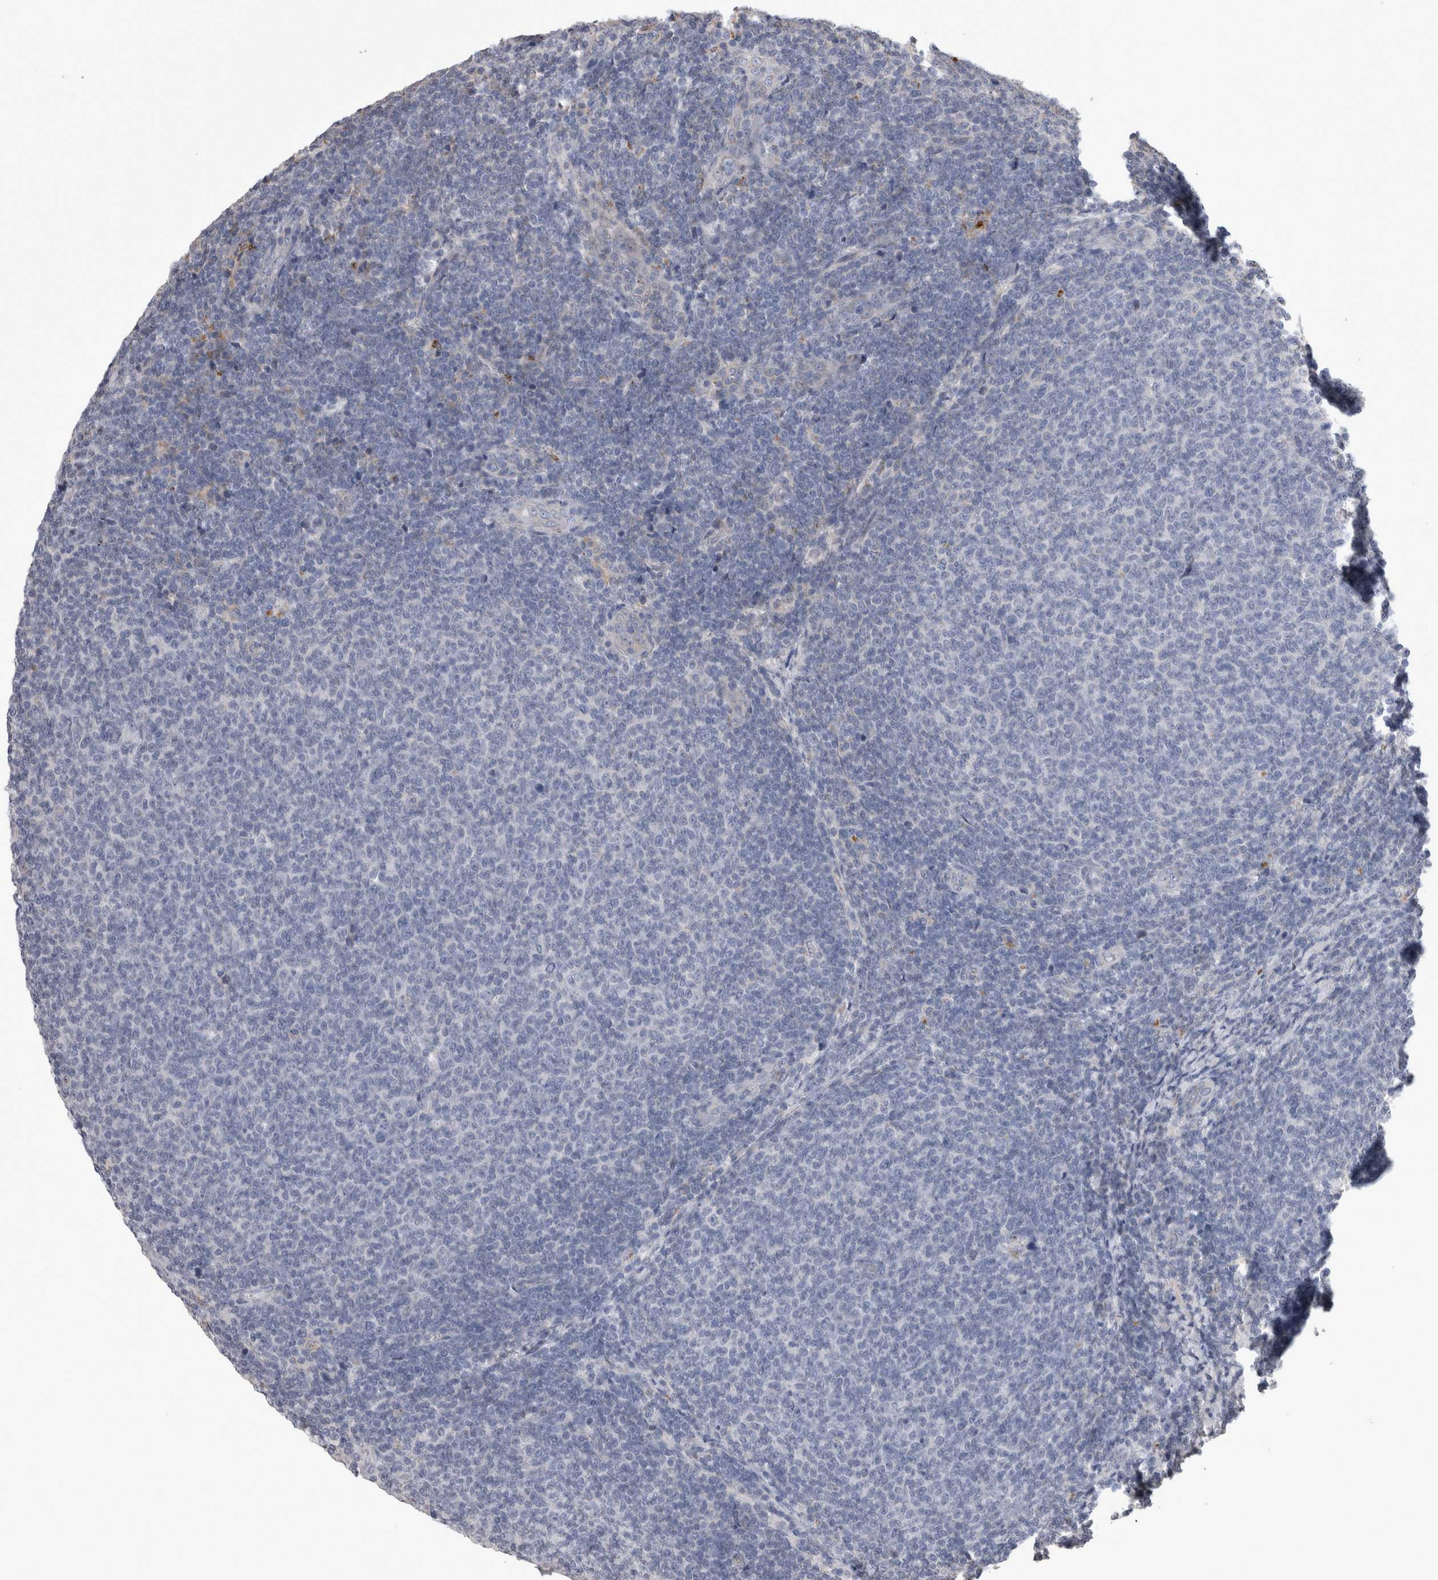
{"staining": {"intensity": "negative", "quantity": "none", "location": "none"}, "tissue": "lymphoma", "cell_type": "Tumor cells", "image_type": "cancer", "snomed": [{"axis": "morphology", "description": "Malignant lymphoma, non-Hodgkin's type, Low grade"}, {"axis": "topography", "description": "Lymph node"}], "caption": "DAB (3,3'-diaminobenzidine) immunohistochemical staining of low-grade malignant lymphoma, non-Hodgkin's type displays no significant staining in tumor cells. (DAB (3,3'-diaminobenzidine) immunohistochemistry with hematoxylin counter stain).", "gene": "STC1", "patient": {"sex": "male", "age": 66}}